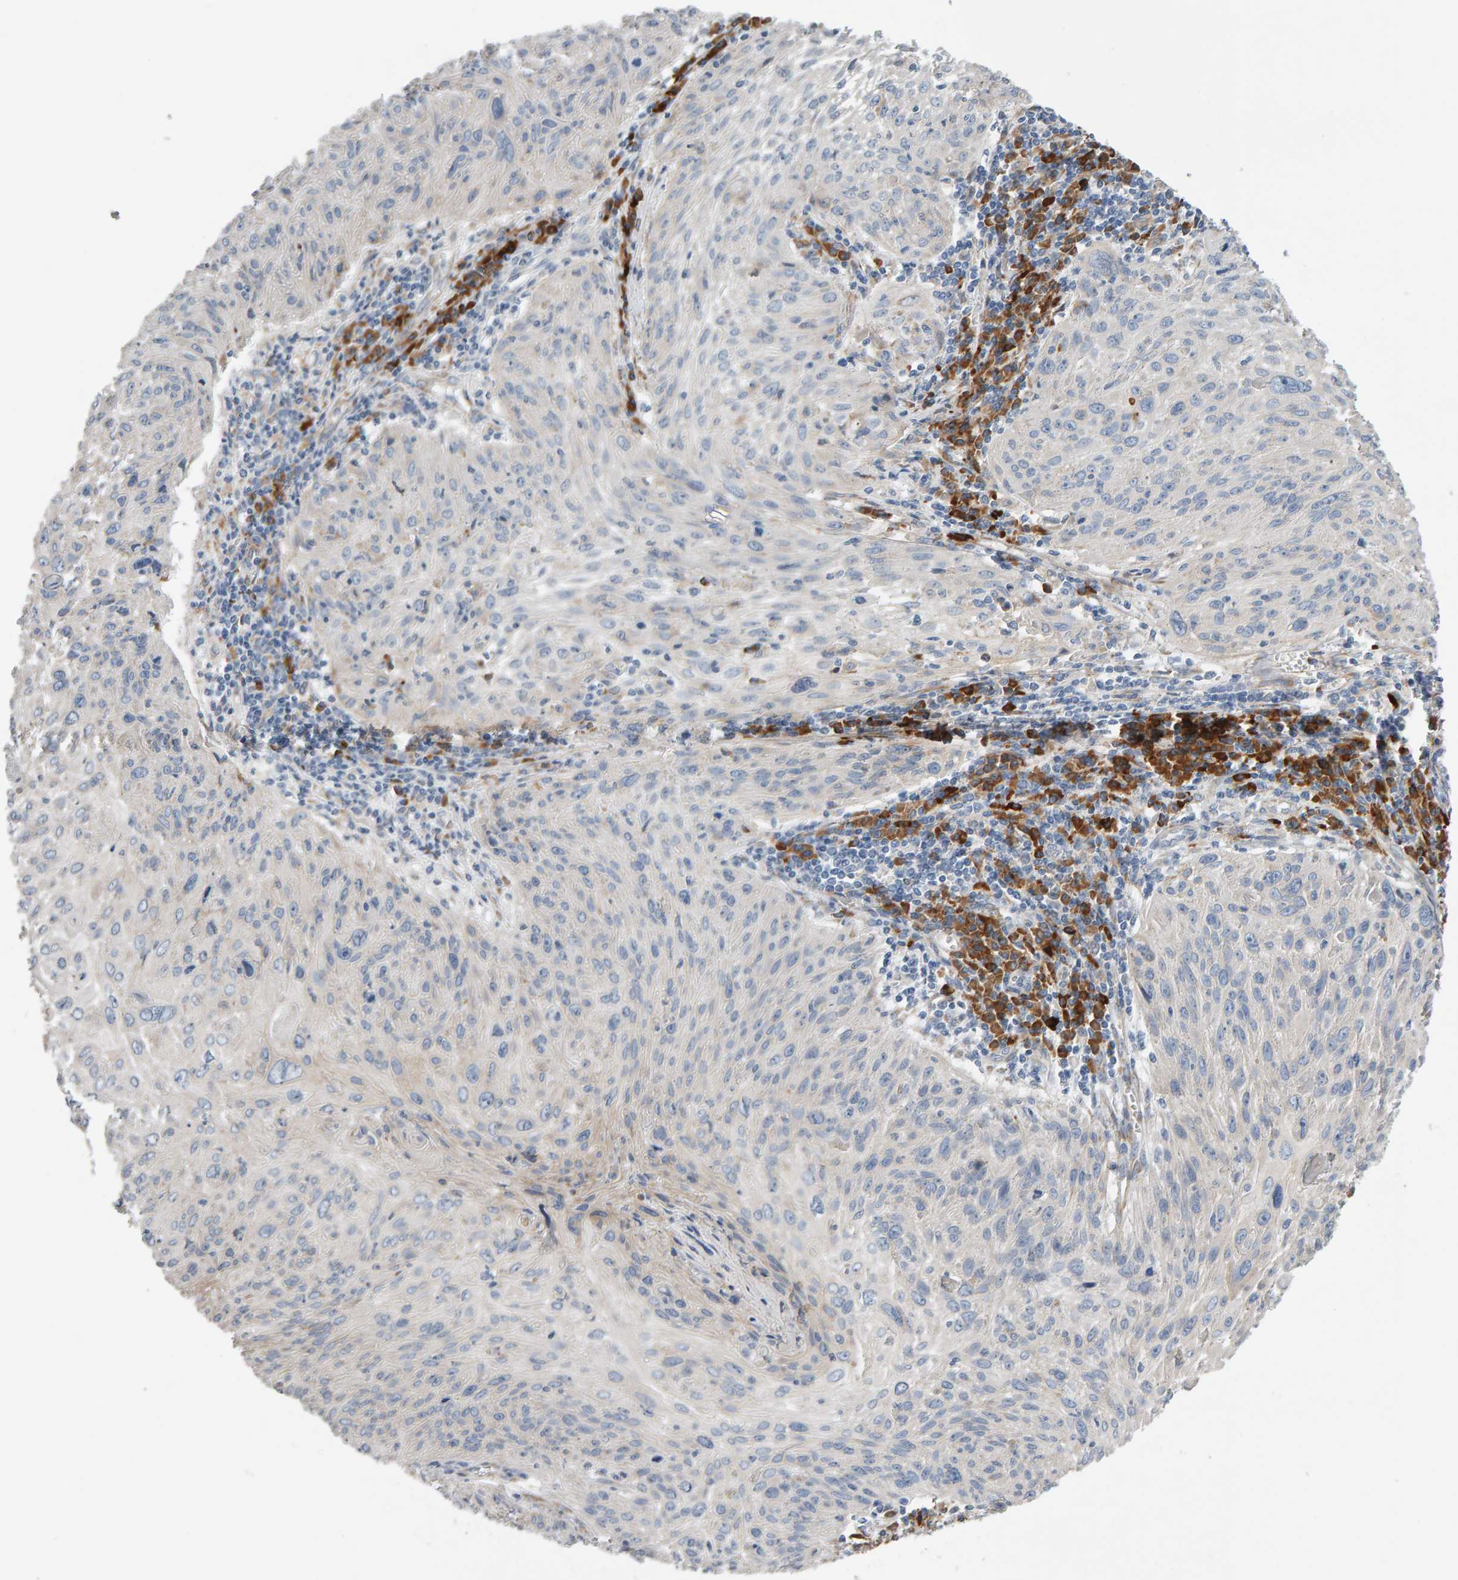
{"staining": {"intensity": "negative", "quantity": "none", "location": "none"}, "tissue": "cervical cancer", "cell_type": "Tumor cells", "image_type": "cancer", "snomed": [{"axis": "morphology", "description": "Squamous cell carcinoma, NOS"}, {"axis": "topography", "description": "Cervix"}], "caption": "Tumor cells show no significant expression in cervical squamous cell carcinoma.", "gene": "ENGASE", "patient": {"sex": "female", "age": 51}}